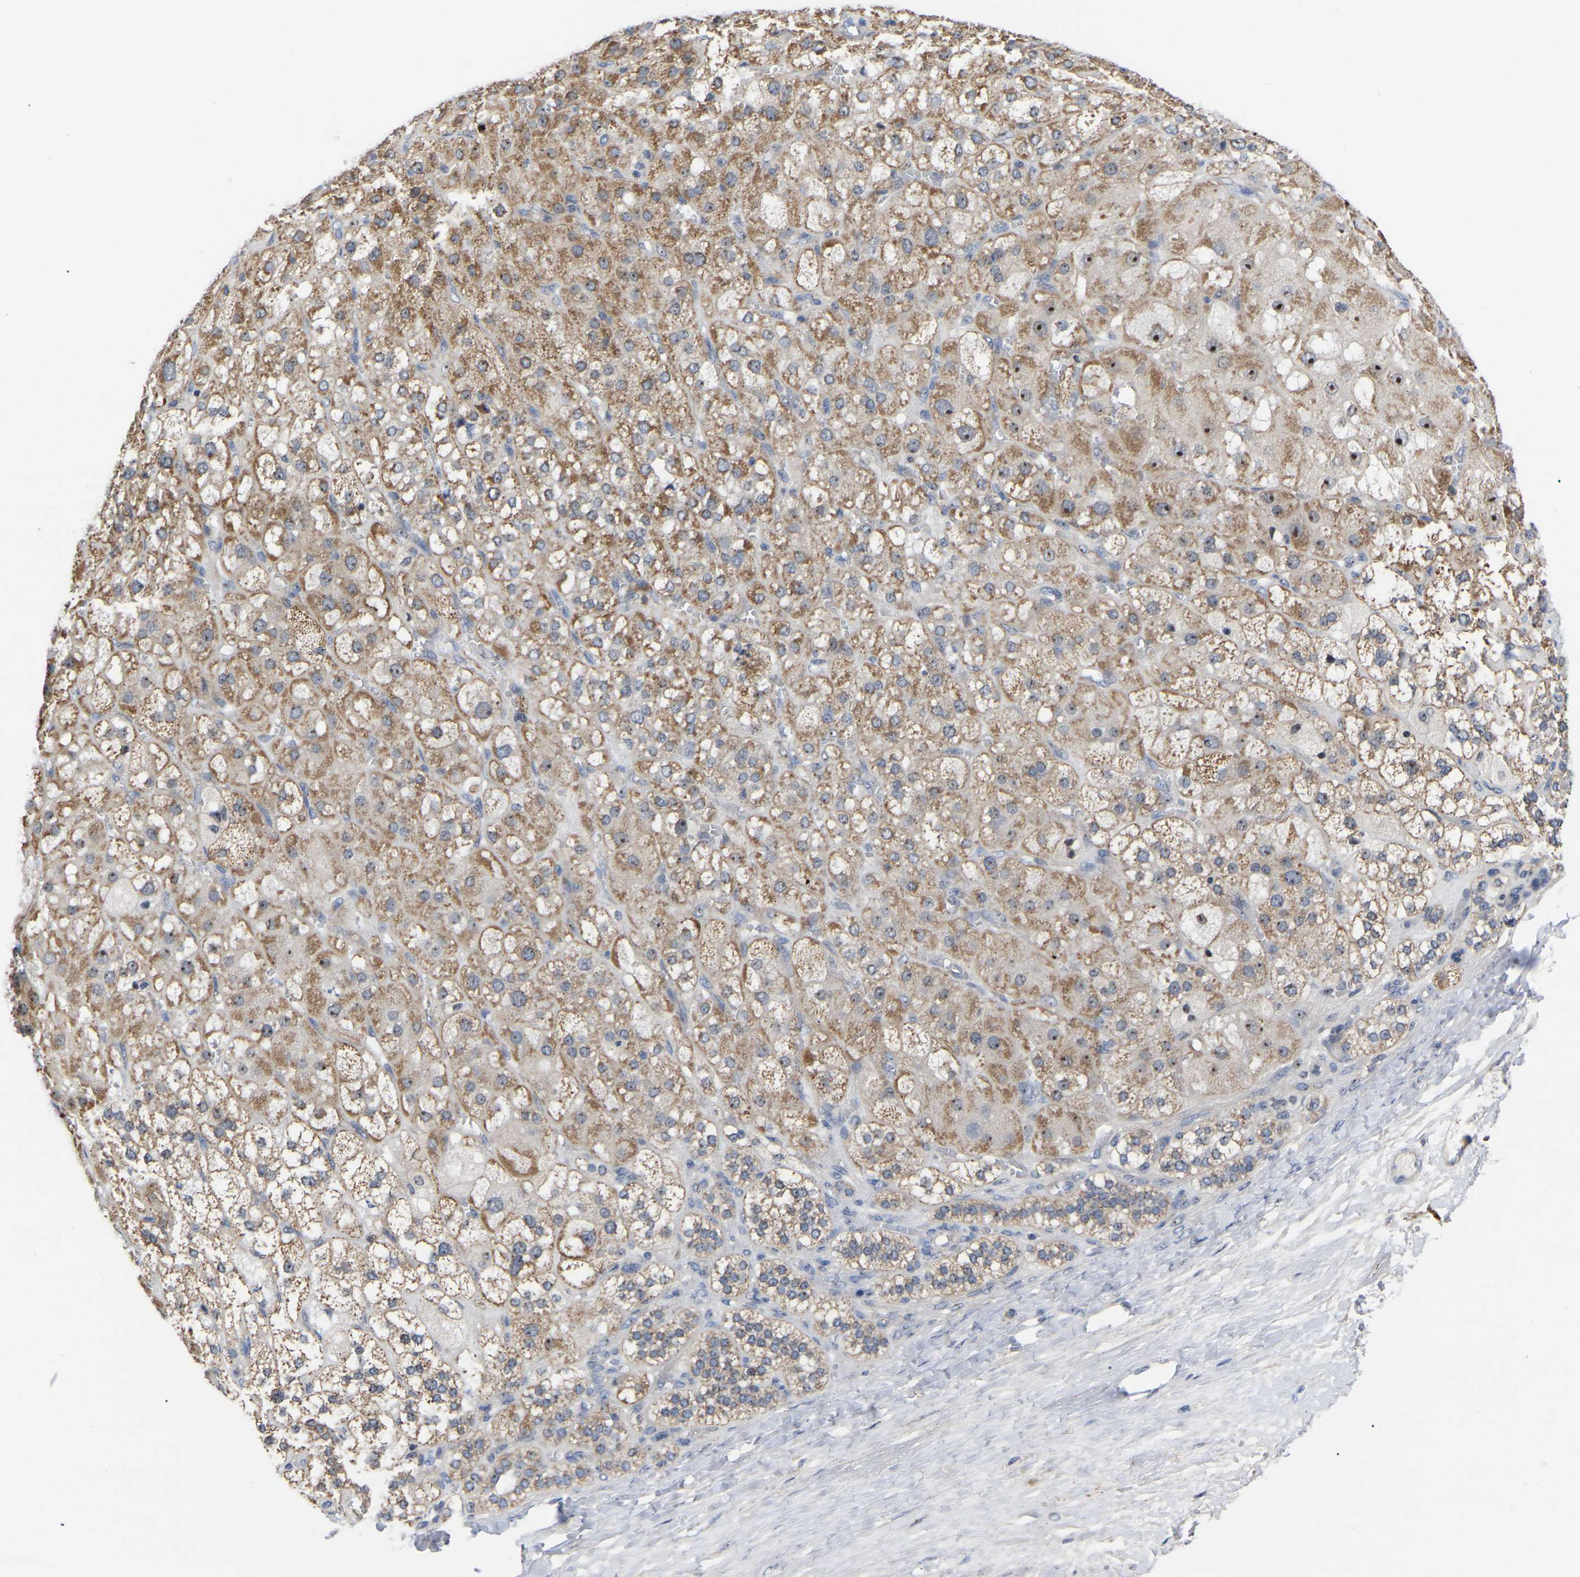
{"staining": {"intensity": "moderate", "quantity": ">75%", "location": "cytoplasmic/membranous,nuclear"}, "tissue": "adrenal gland", "cell_type": "Glandular cells", "image_type": "normal", "snomed": [{"axis": "morphology", "description": "Normal tissue, NOS"}, {"axis": "topography", "description": "Adrenal gland"}], "caption": "Glandular cells display medium levels of moderate cytoplasmic/membranous,nuclear positivity in approximately >75% of cells in benign adrenal gland.", "gene": "NOP53", "patient": {"sex": "female", "age": 47}}